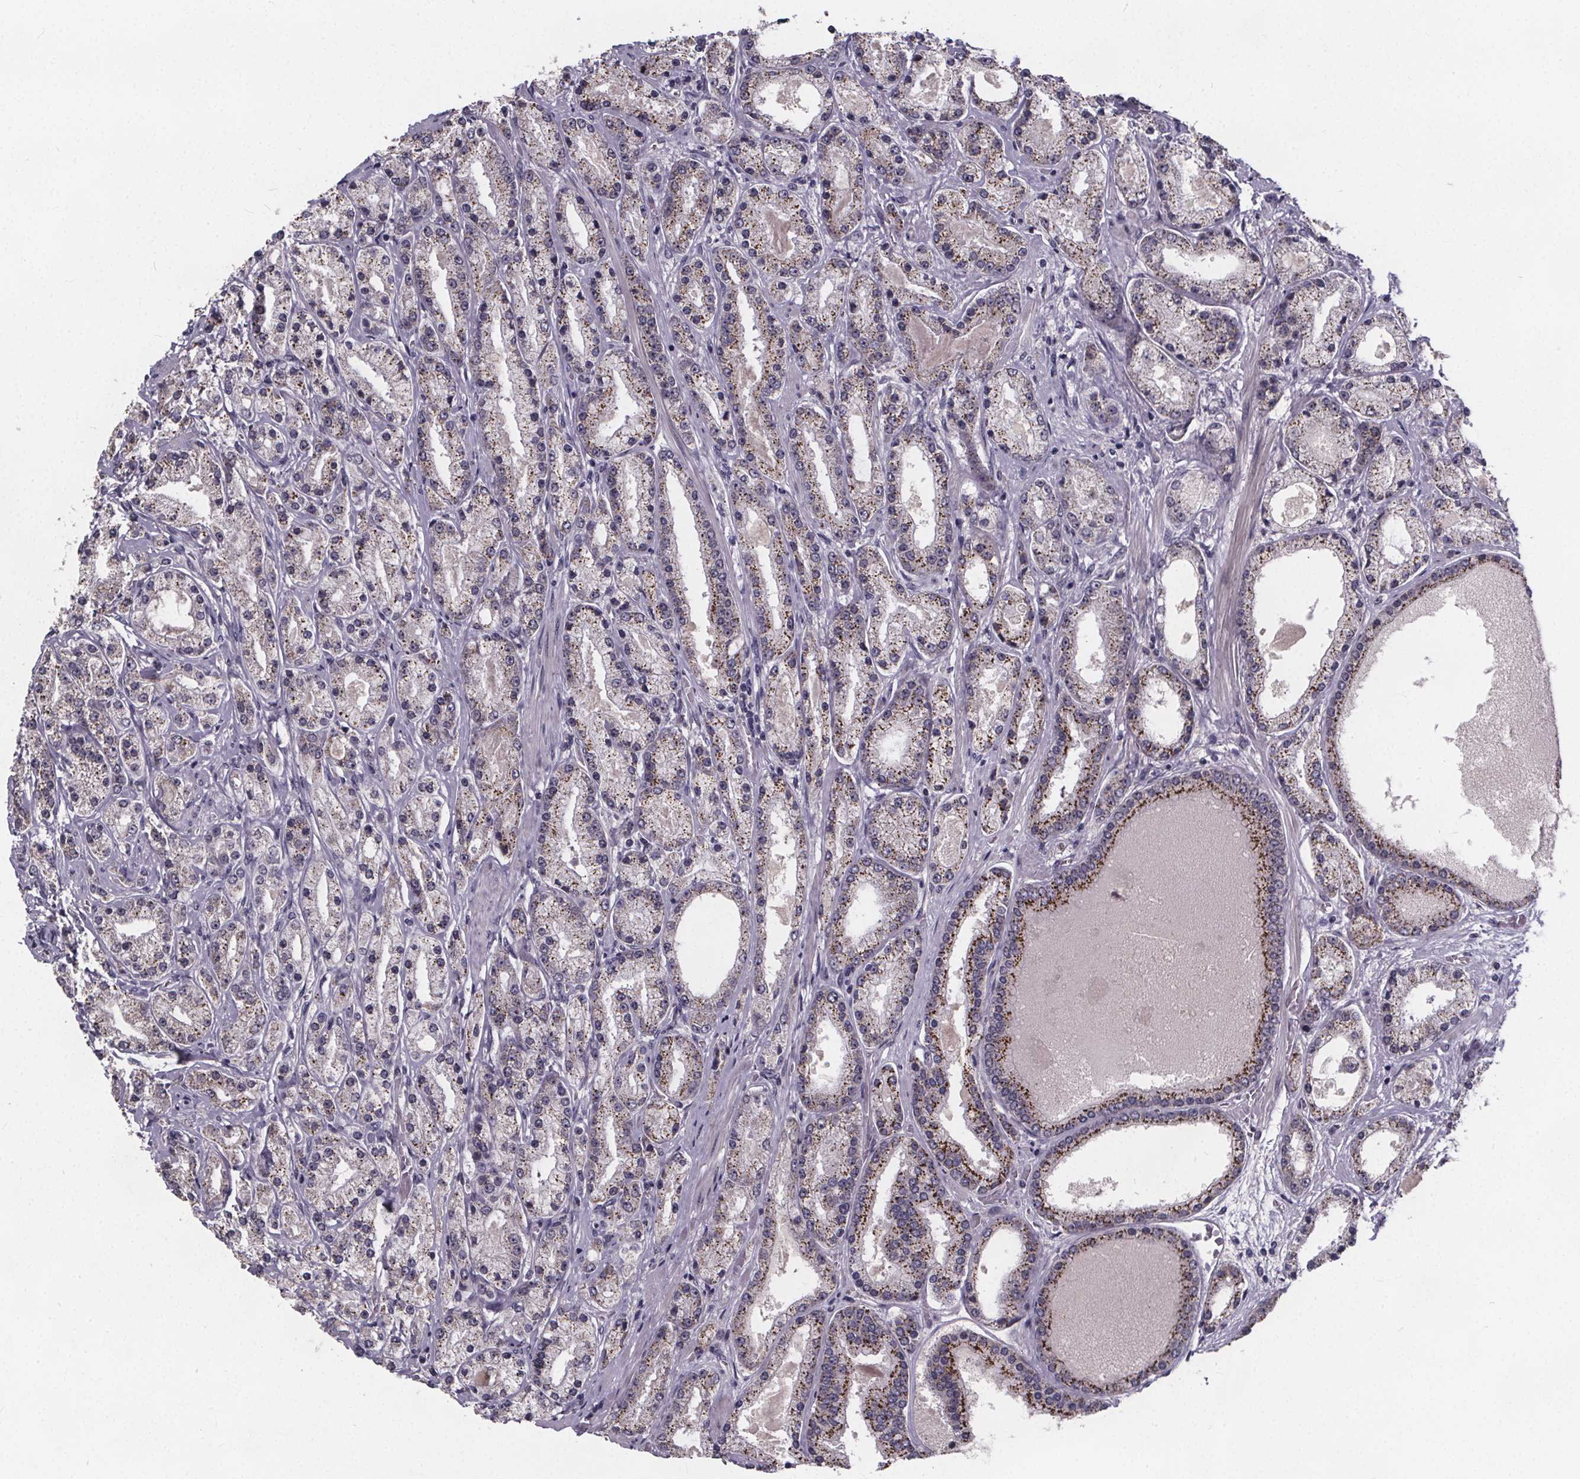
{"staining": {"intensity": "moderate", "quantity": ">75%", "location": "cytoplasmic/membranous"}, "tissue": "prostate cancer", "cell_type": "Tumor cells", "image_type": "cancer", "snomed": [{"axis": "morphology", "description": "Adenocarcinoma, High grade"}, {"axis": "topography", "description": "Prostate"}], "caption": "Prostate cancer (adenocarcinoma (high-grade)) stained with DAB (3,3'-diaminobenzidine) immunohistochemistry (IHC) shows medium levels of moderate cytoplasmic/membranous positivity in about >75% of tumor cells.", "gene": "FAM181B", "patient": {"sex": "male", "age": 67}}